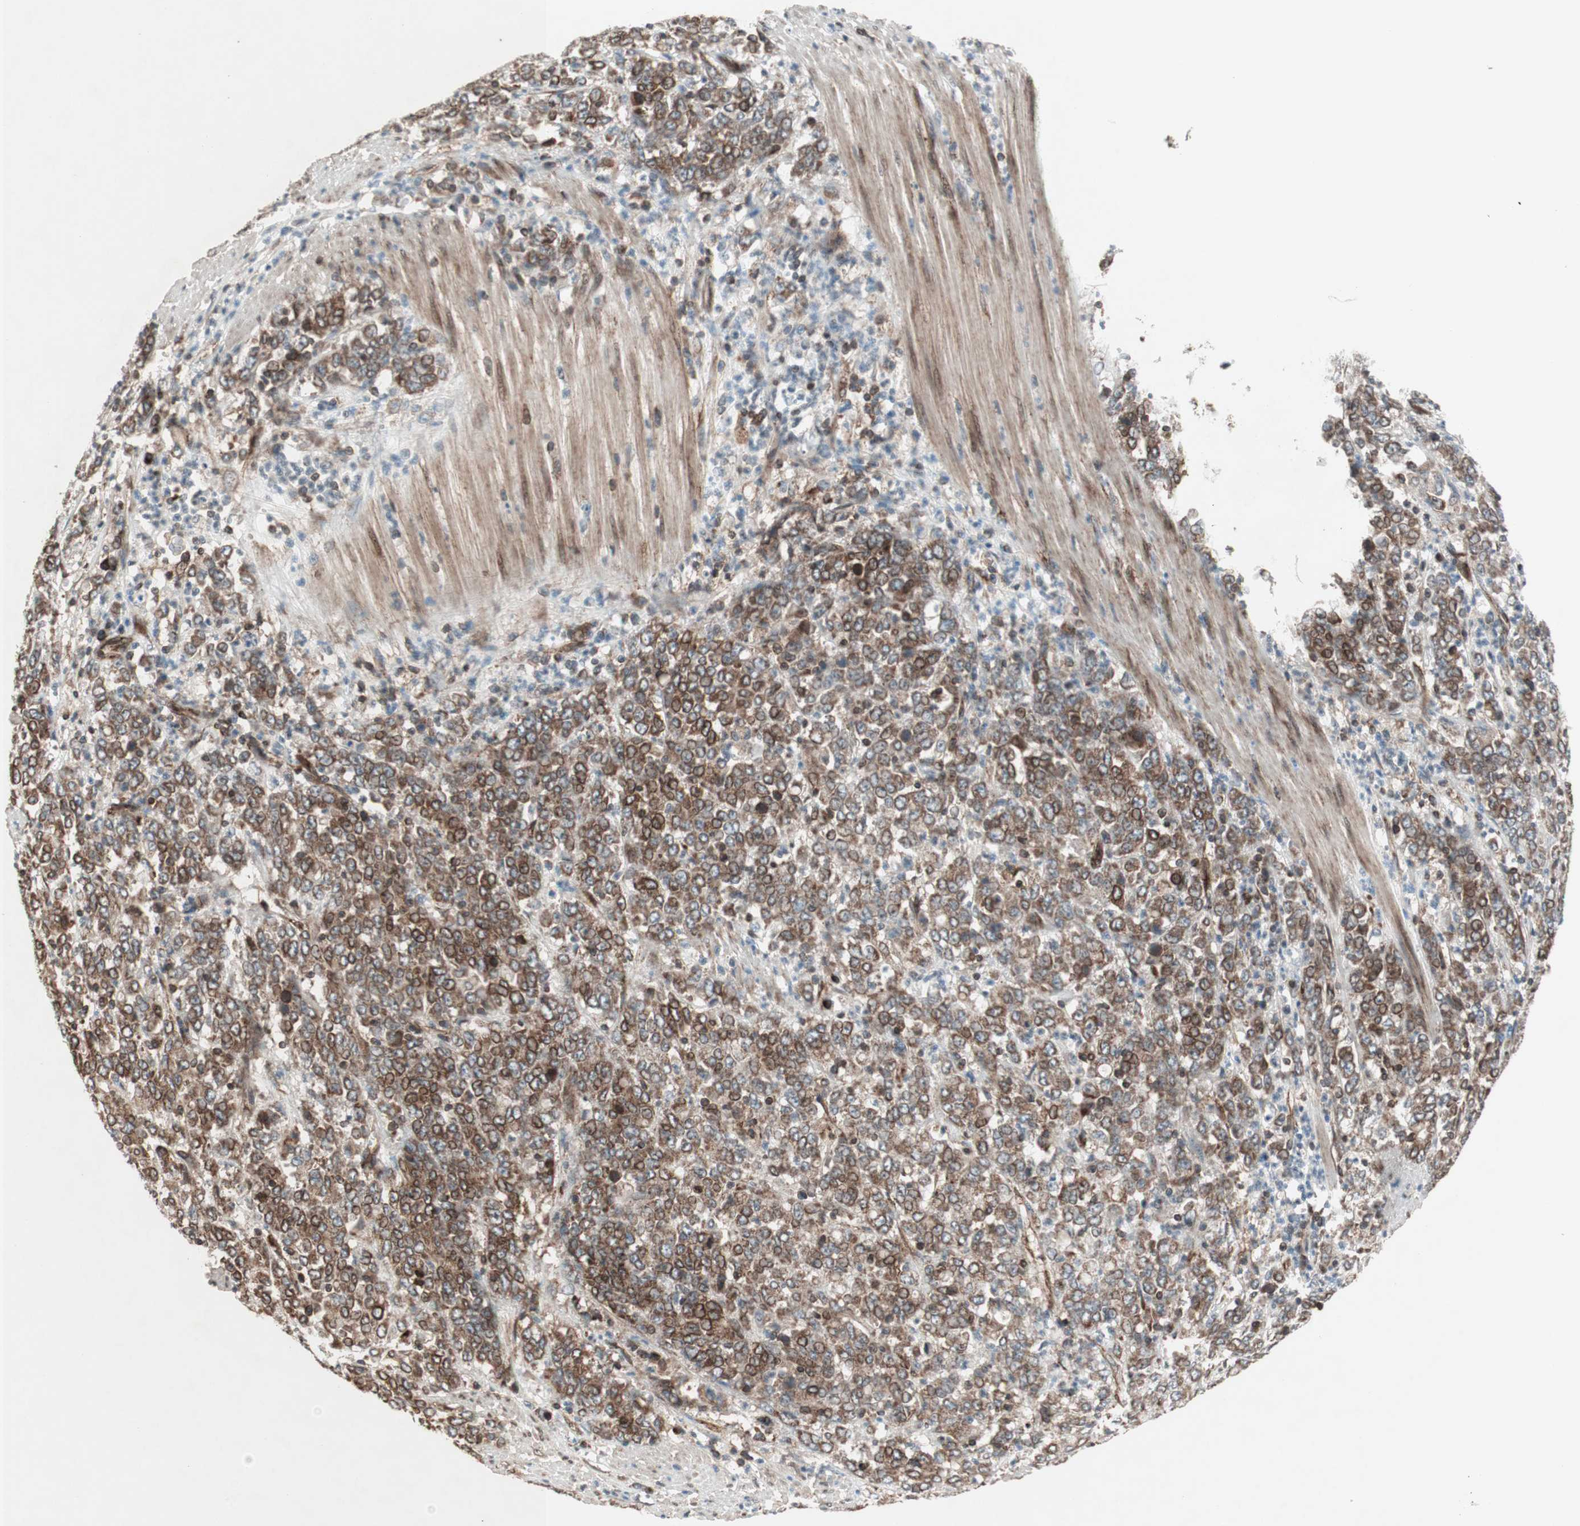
{"staining": {"intensity": "strong", "quantity": ">75%", "location": "cytoplasmic/membranous,nuclear"}, "tissue": "stomach cancer", "cell_type": "Tumor cells", "image_type": "cancer", "snomed": [{"axis": "morphology", "description": "Adenocarcinoma, NOS"}, {"axis": "topography", "description": "Stomach, lower"}], "caption": "This histopathology image shows immunohistochemistry staining of stomach cancer (adenocarcinoma), with high strong cytoplasmic/membranous and nuclear expression in approximately >75% of tumor cells.", "gene": "NUP62", "patient": {"sex": "female", "age": 71}}